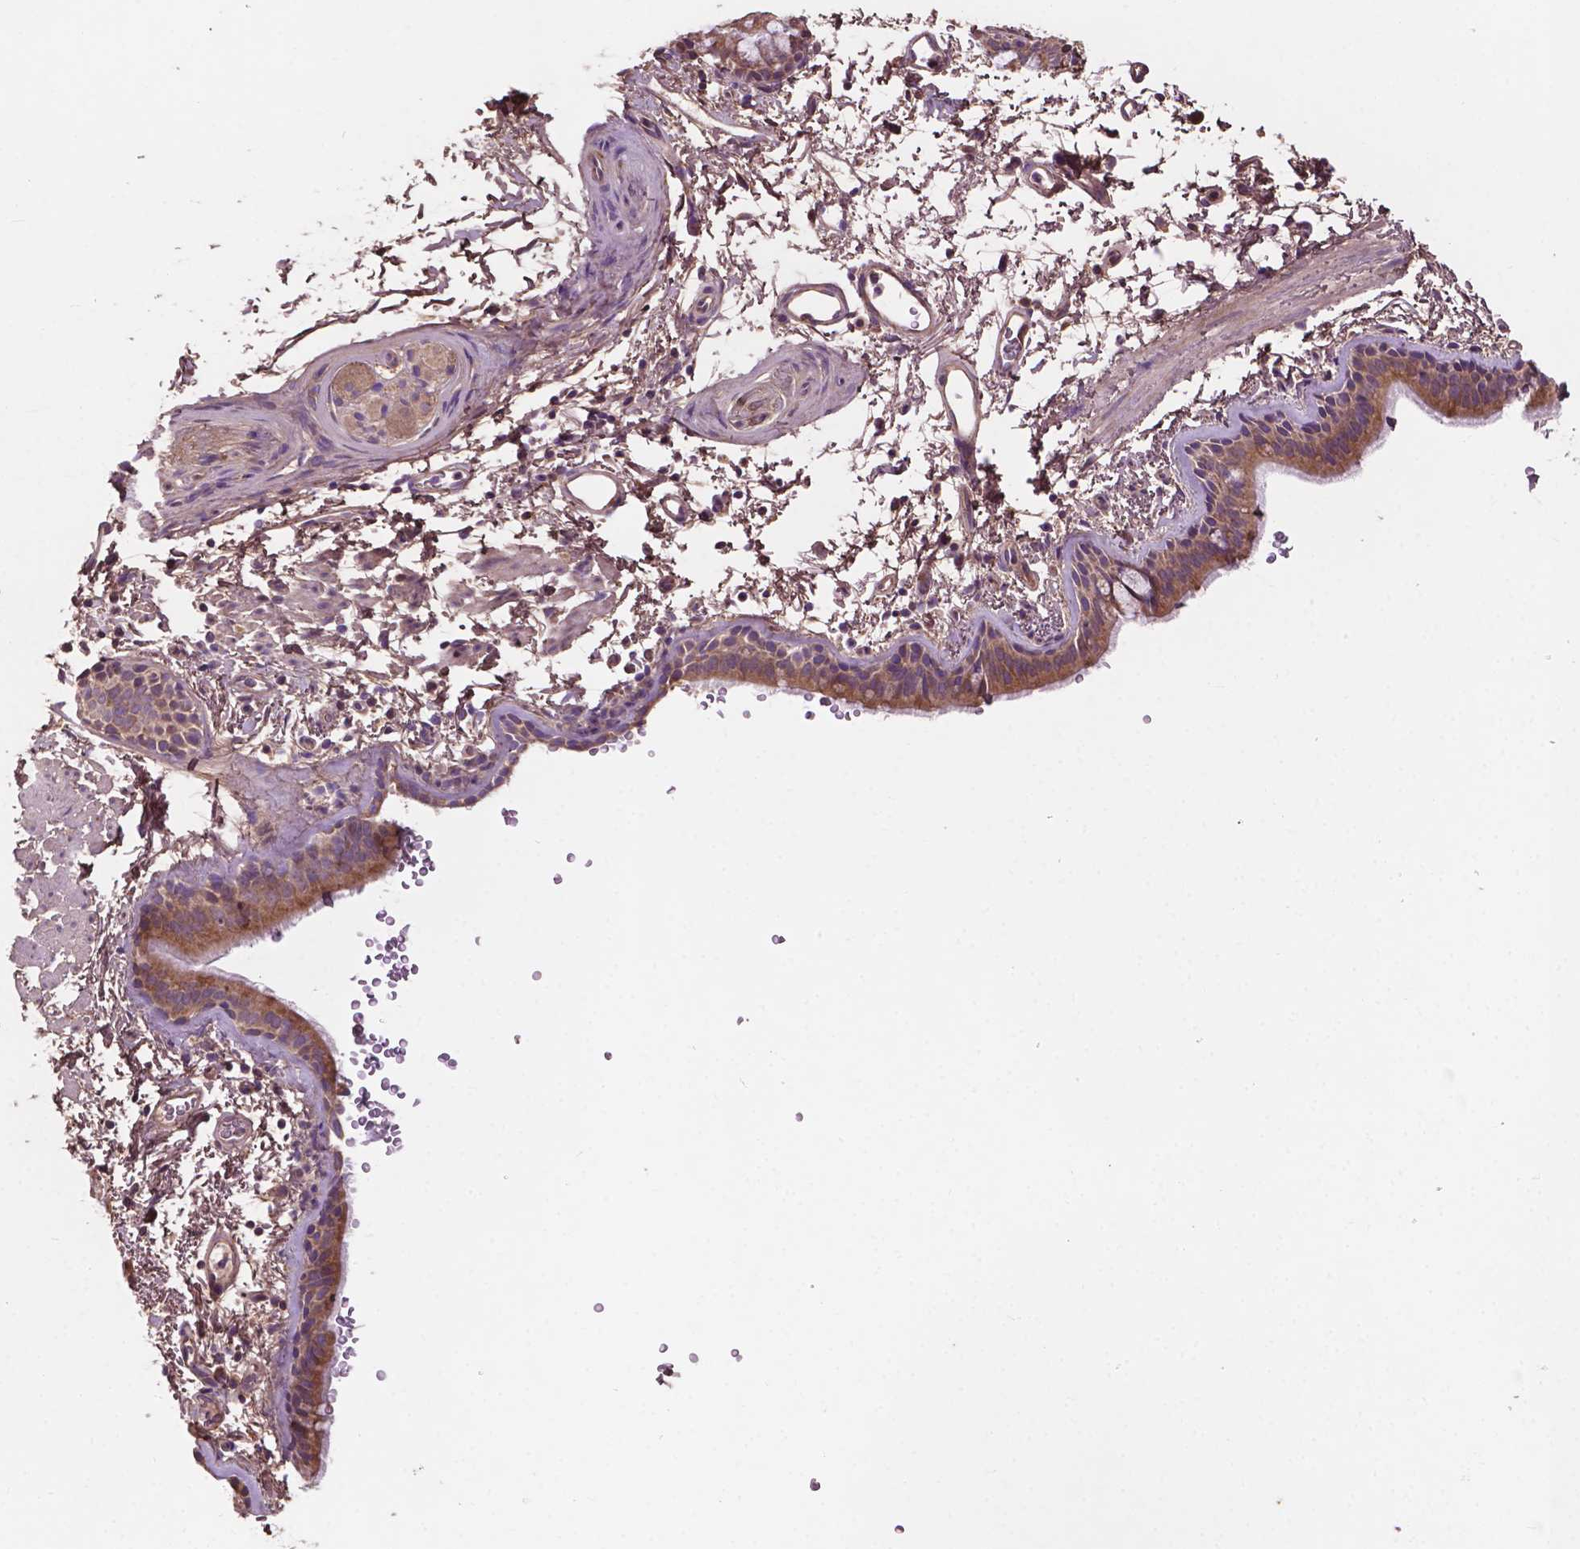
{"staining": {"intensity": "moderate", "quantity": ">75%", "location": "cytoplasmic/membranous"}, "tissue": "bronchus", "cell_type": "Respiratory epithelial cells", "image_type": "normal", "snomed": [{"axis": "morphology", "description": "Normal tissue, NOS"}, {"axis": "topography", "description": "Lymph node"}, {"axis": "topography", "description": "Bronchus"}], "caption": "Approximately >75% of respiratory epithelial cells in benign bronchus exhibit moderate cytoplasmic/membranous protein staining as visualized by brown immunohistochemical staining.", "gene": "GJA9", "patient": {"sex": "female", "age": 70}}